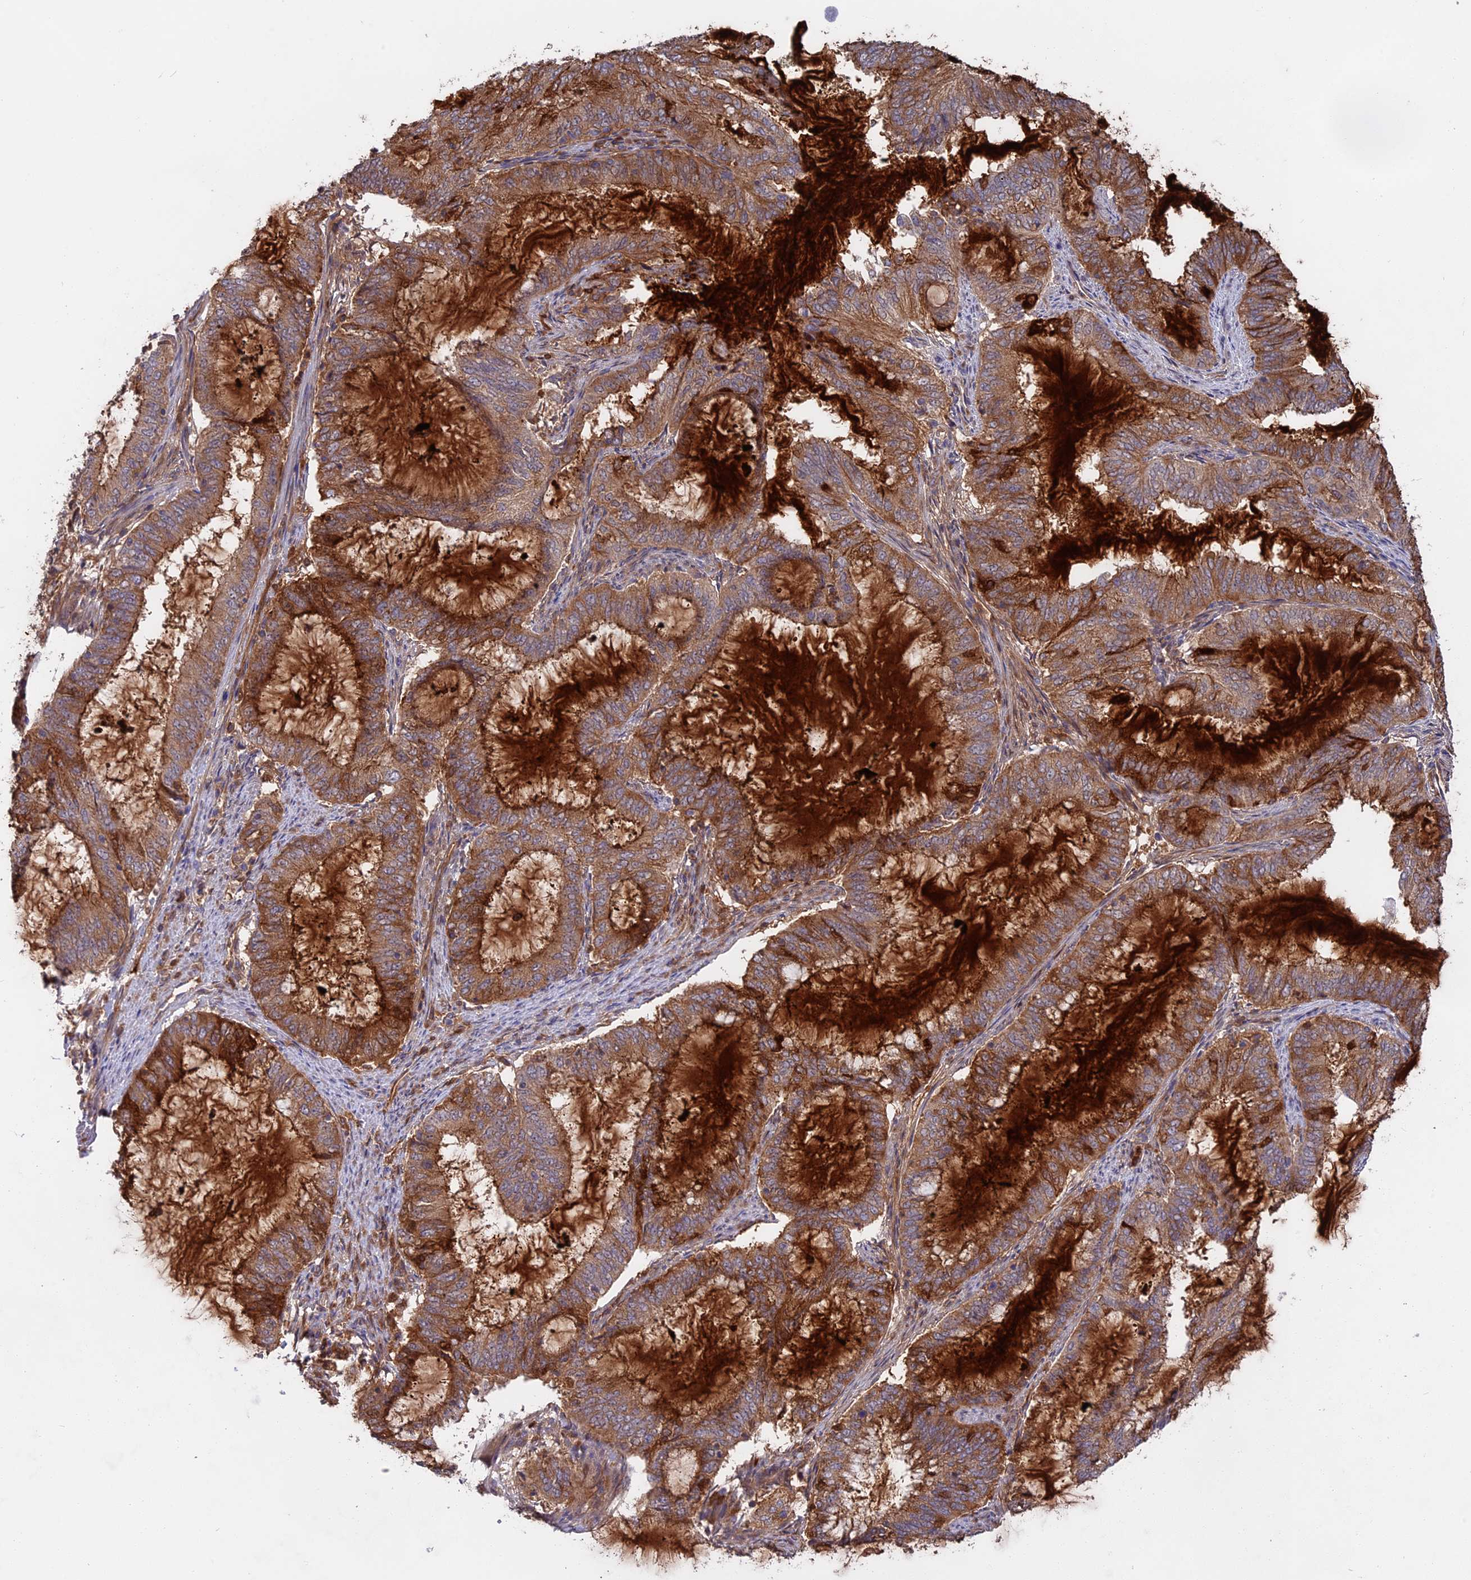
{"staining": {"intensity": "moderate", "quantity": ">75%", "location": "cytoplasmic/membranous"}, "tissue": "endometrial cancer", "cell_type": "Tumor cells", "image_type": "cancer", "snomed": [{"axis": "morphology", "description": "Adenocarcinoma, NOS"}, {"axis": "topography", "description": "Endometrium"}], "caption": "This is a photomicrograph of immunohistochemistry staining of endometrial adenocarcinoma, which shows moderate positivity in the cytoplasmic/membranous of tumor cells.", "gene": "TENT4B", "patient": {"sex": "female", "age": 51}}